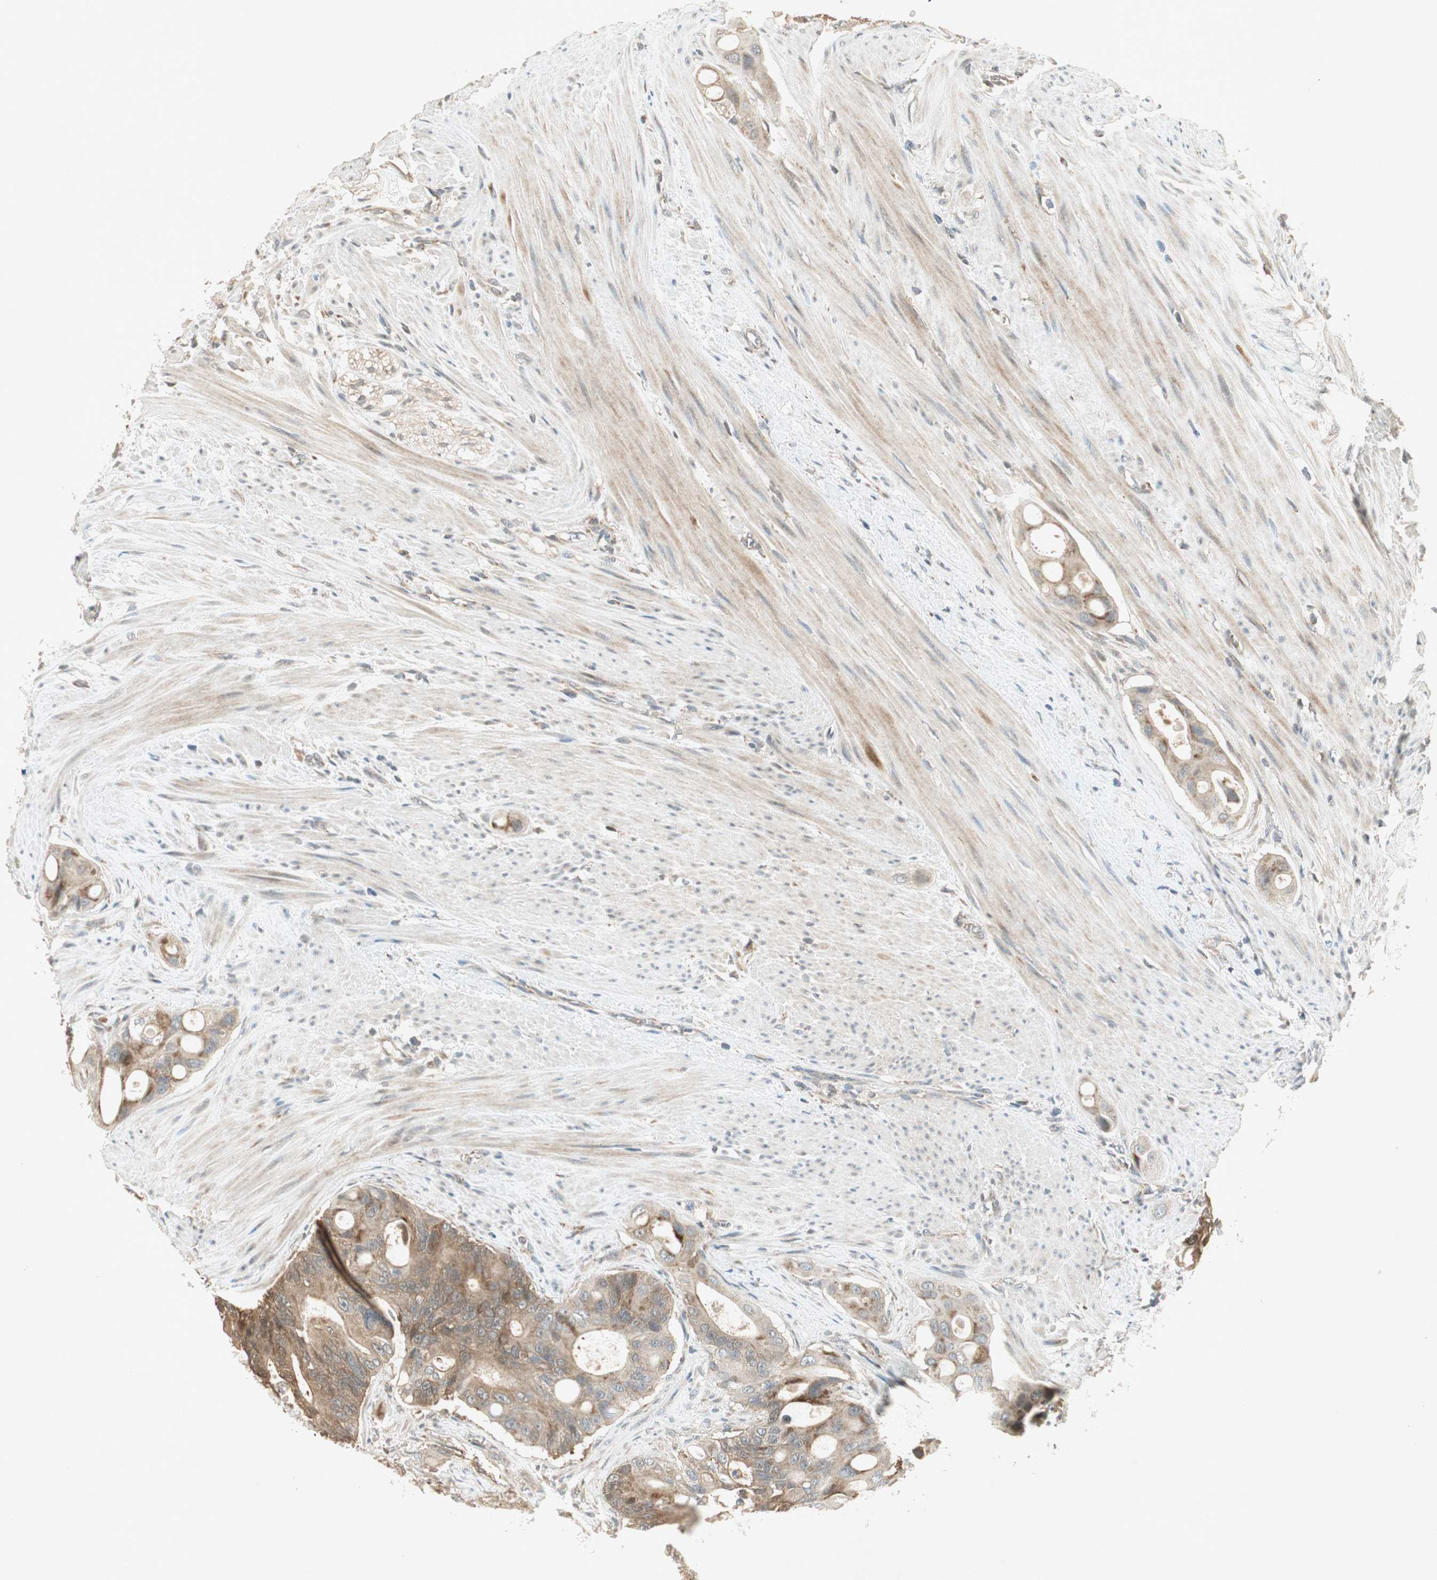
{"staining": {"intensity": "moderate", "quantity": ">75%", "location": "cytoplasmic/membranous"}, "tissue": "colorectal cancer", "cell_type": "Tumor cells", "image_type": "cancer", "snomed": [{"axis": "morphology", "description": "Adenocarcinoma, NOS"}, {"axis": "topography", "description": "Colon"}], "caption": "Tumor cells exhibit medium levels of moderate cytoplasmic/membranous expression in about >75% of cells in colorectal cancer.", "gene": "USP2", "patient": {"sex": "female", "age": 57}}